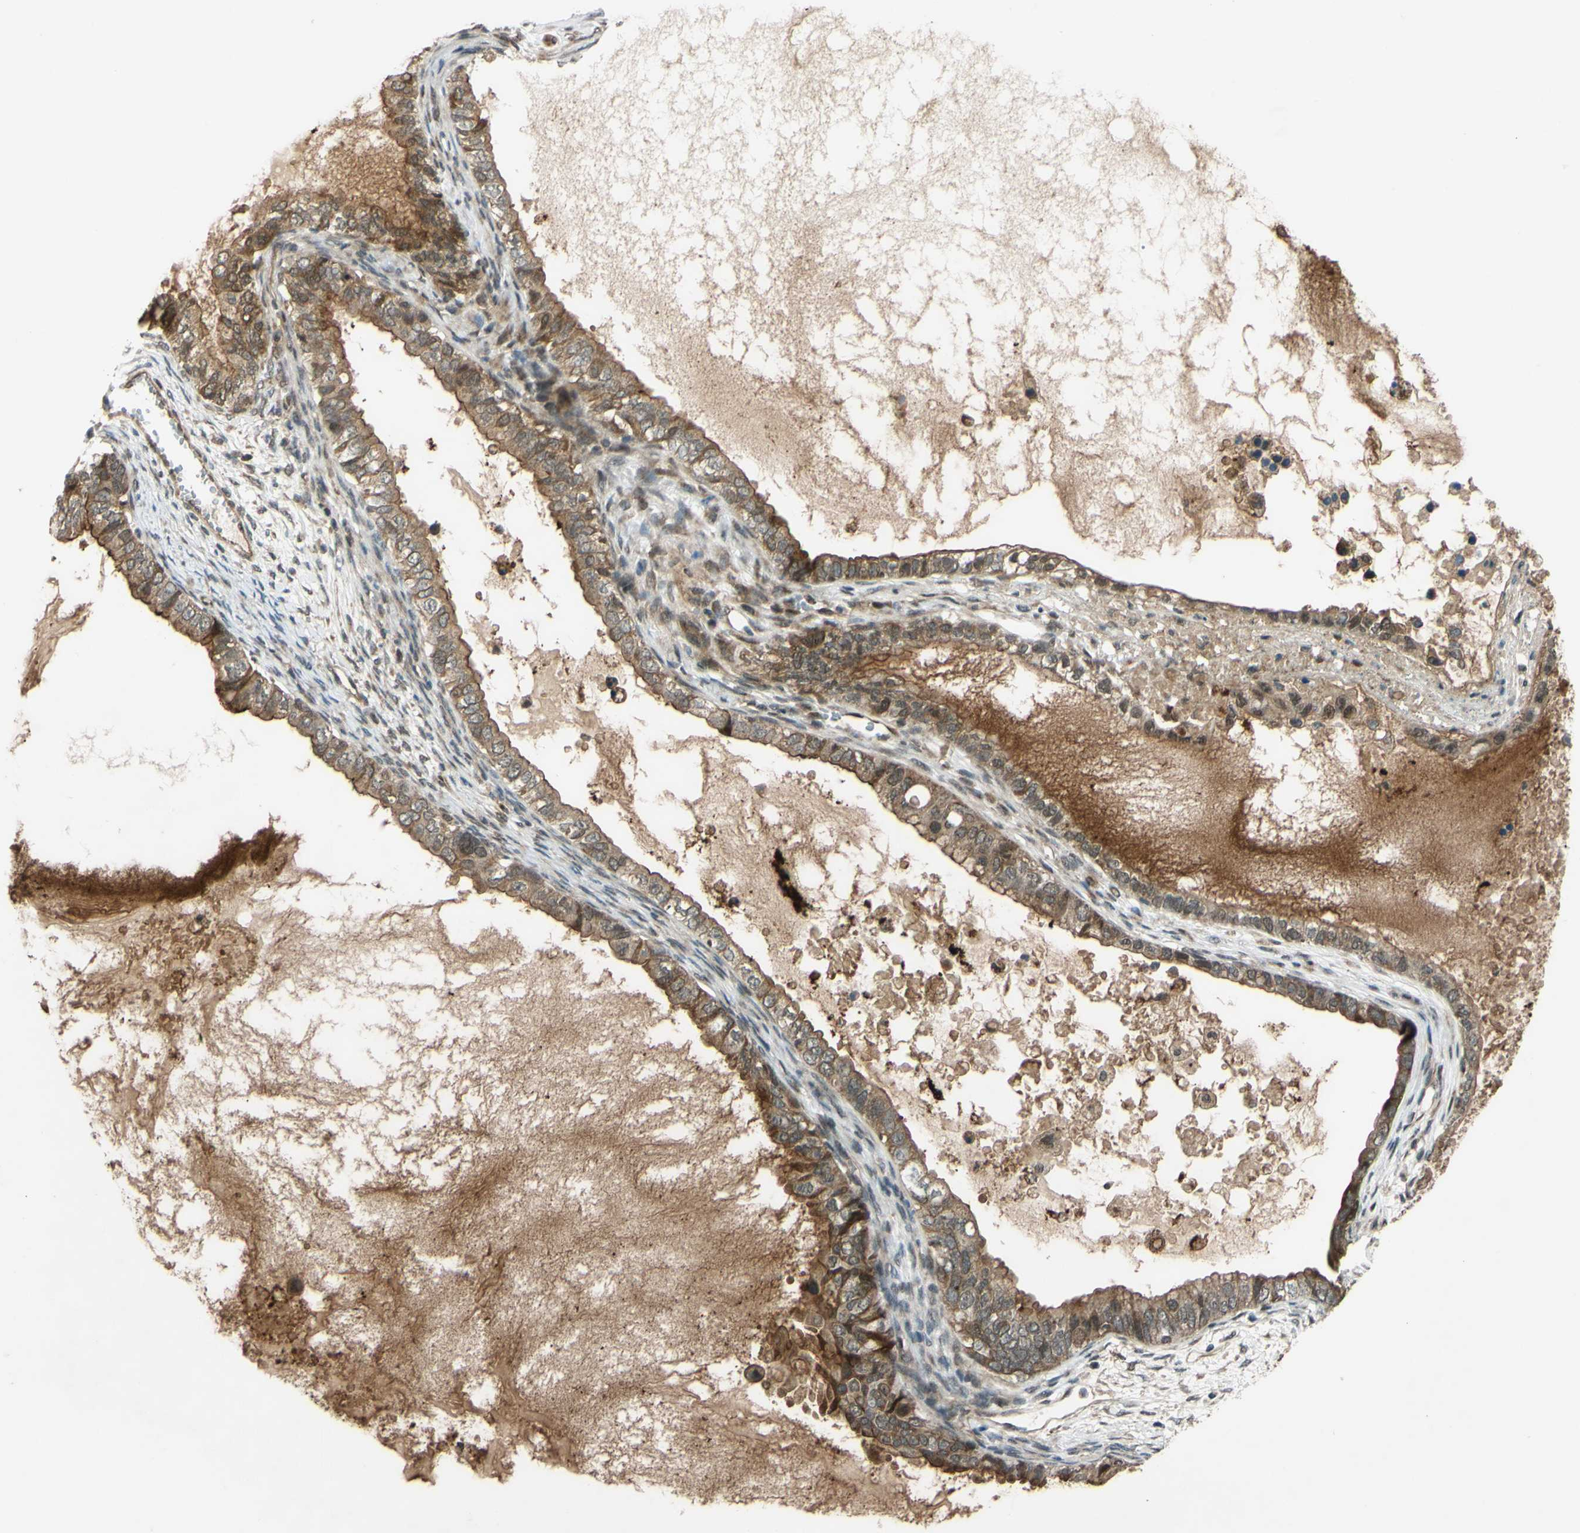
{"staining": {"intensity": "moderate", "quantity": ">75%", "location": "cytoplasmic/membranous"}, "tissue": "ovarian cancer", "cell_type": "Tumor cells", "image_type": "cancer", "snomed": [{"axis": "morphology", "description": "Cystadenocarcinoma, mucinous, NOS"}, {"axis": "topography", "description": "Ovary"}], "caption": "Ovarian cancer stained with immunohistochemistry demonstrates moderate cytoplasmic/membranous positivity in about >75% of tumor cells.", "gene": "ABCC8", "patient": {"sex": "female", "age": 80}}